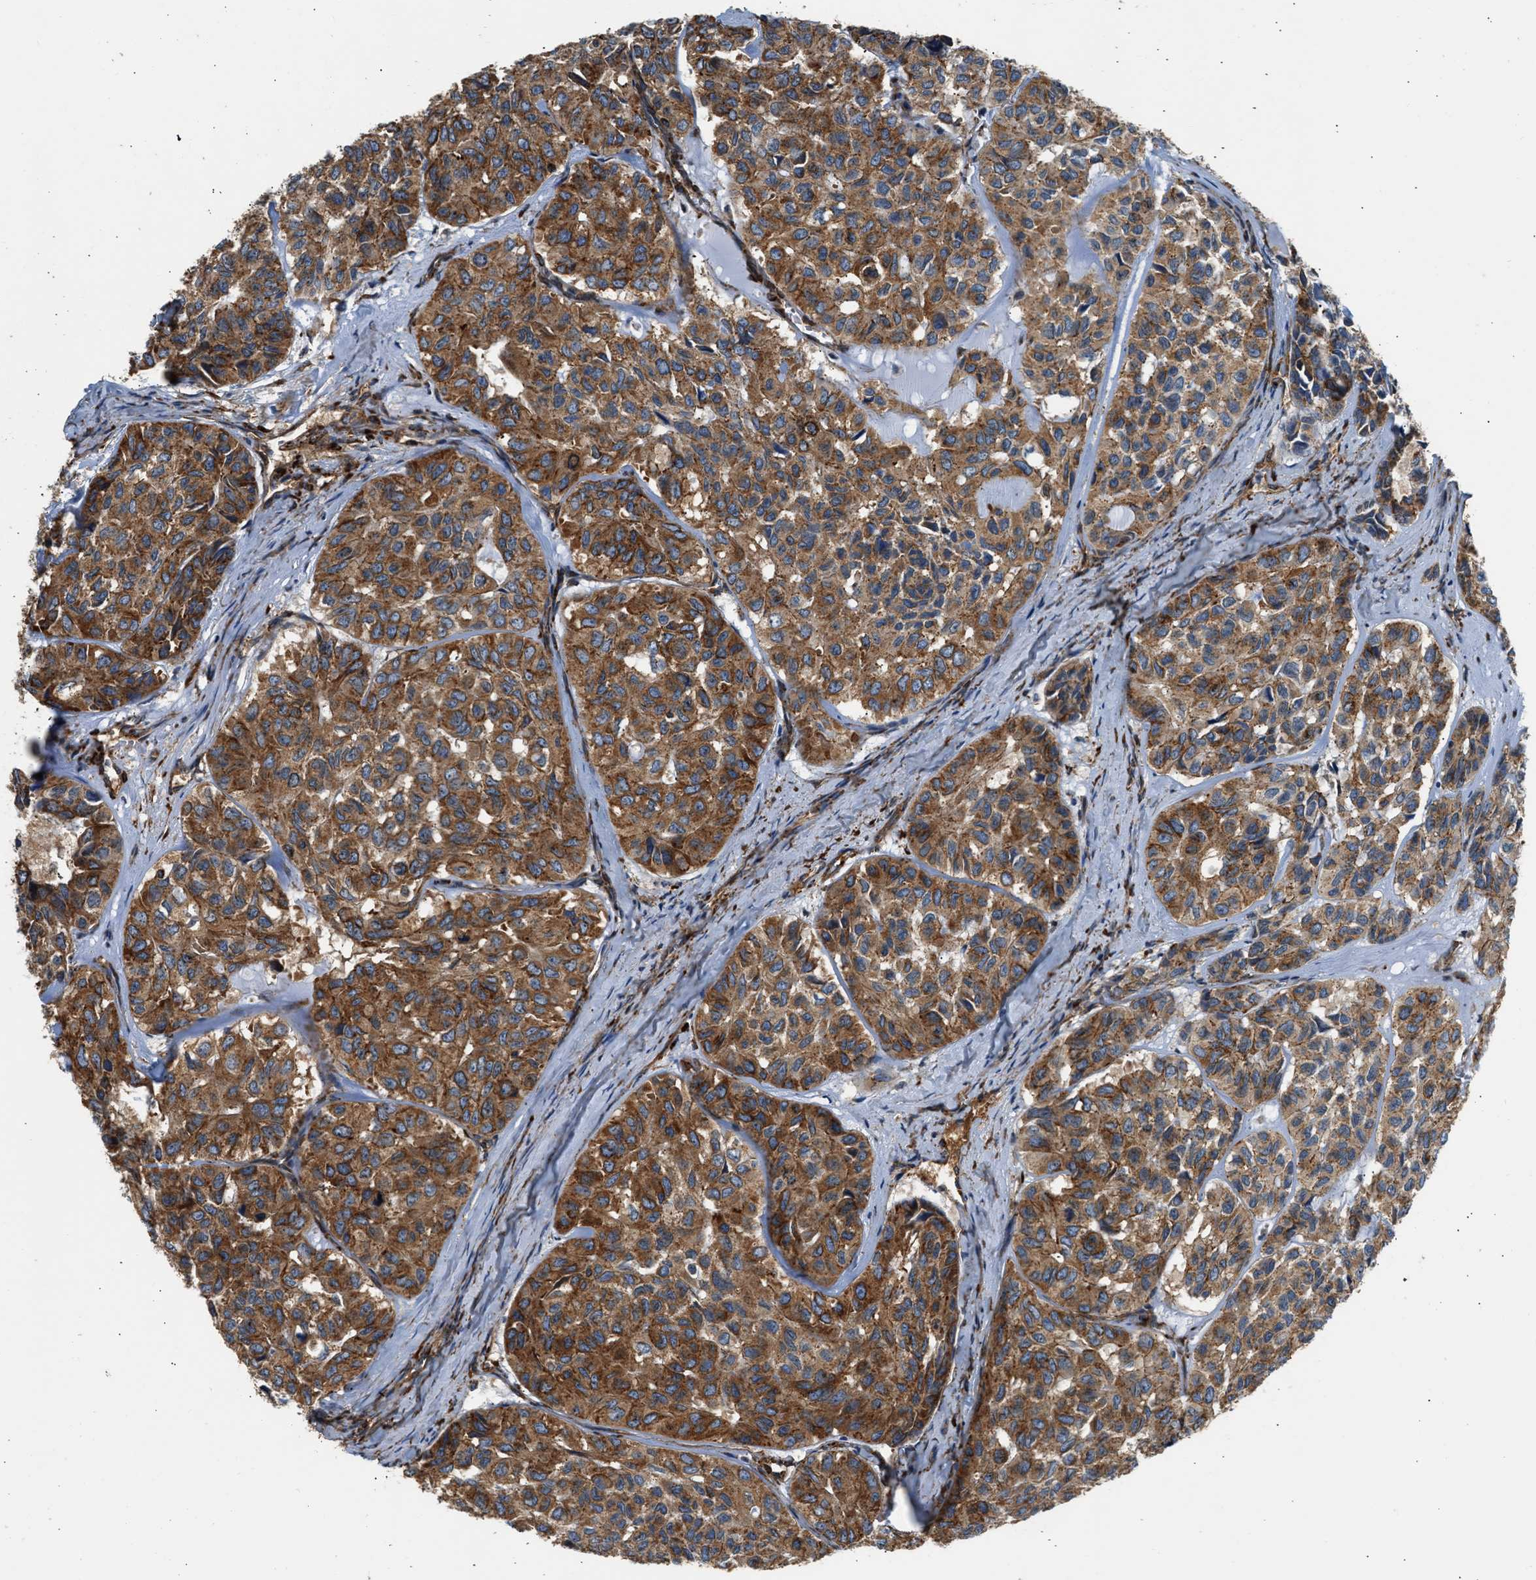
{"staining": {"intensity": "strong", "quantity": ">75%", "location": "cytoplasmic/membranous"}, "tissue": "head and neck cancer", "cell_type": "Tumor cells", "image_type": "cancer", "snomed": [{"axis": "morphology", "description": "Adenocarcinoma, NOS"}, {"axis": "topography", "description": "Salivary gland, NOS"}, {"axis": "topography", "description": "Head-Neck"}], "caption": "Head and neck cancer stained with DAB immunohistochemistry reveals high levels of strong cytoplasmic/membranous positivity in approximately >75% of tumor cells.", "gene": "SEPTIN2", "patient": {"sex": "female", "age": 76}}